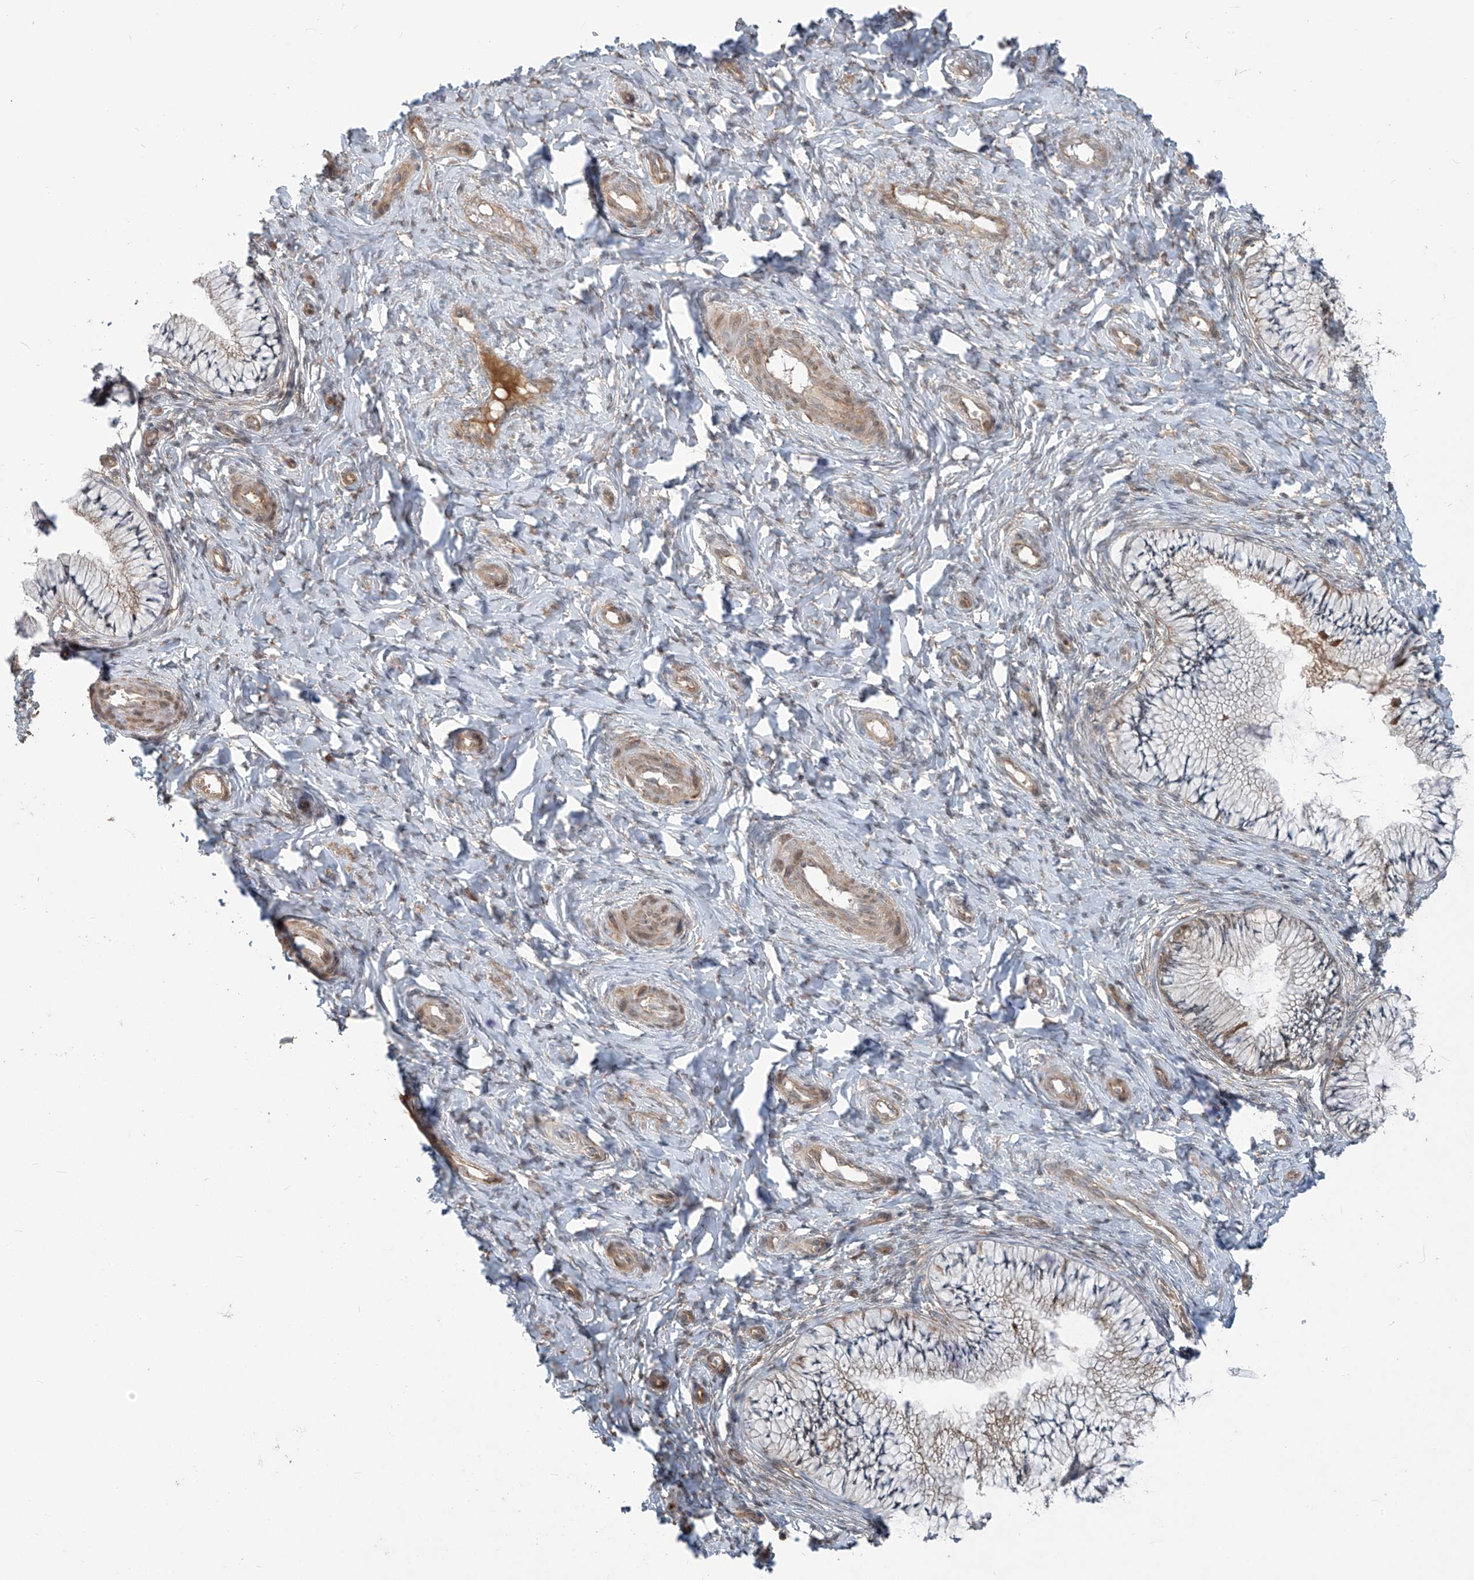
{"staining": {"intensity": "moderate", "quantity": "25%-75%", "location": "cytoplasmic/membranous"}, "tissue": "cervix", "cell_type": "Glandular cells", "image_type": "normal", "snomed": [{"axis": "morphology", "description": "Normal tissue, NOS"}, {"axis": "topography", "description": "Cervix"}], "caption": "Protein staining of benign cervix displays moderate cytoplasmic/membranous staining in approximately 25%-75% of glandular cells.", "gene": "KATNIP", "patient": {"sex": "female", "age": 36}}